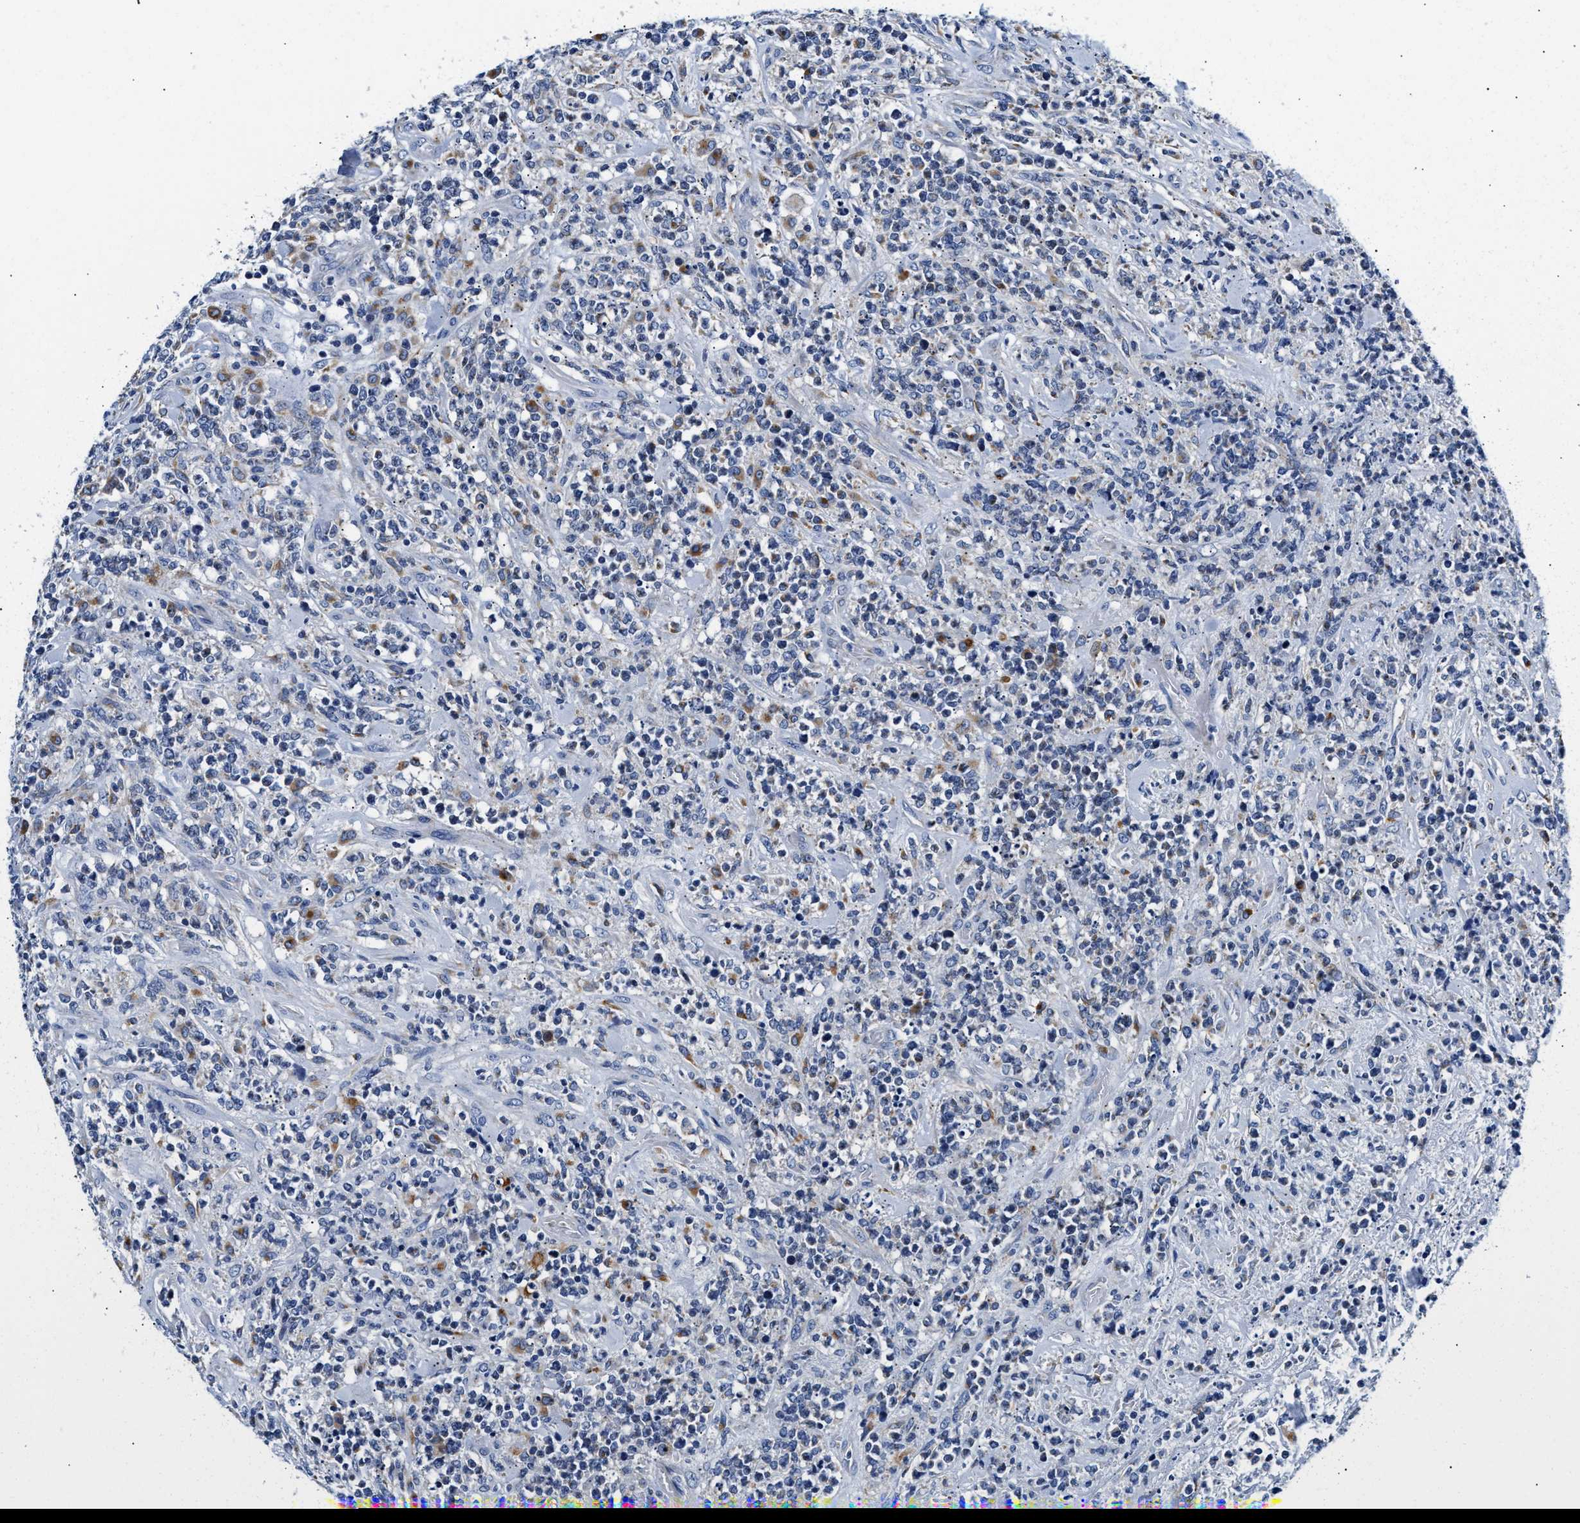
{"staining": {"intensity": "negative", "quantity": "none", "location": "none"}, "tissue": "lymphoma", "cell_type": "Tumor cells", "image_type": "cancer", "snomed": [{"axis": "morphology", "description": "Malignant lymphoma, non-Hodgkin's type, High grade"}, {"axis": "topography", "description": "Soft tissue"}], "caption": "This is an immunohistochemistry image of human lymphoma. There is no staining in tumor cells.", "gene": "ACADVL", "patient": {"sex": "male", "age": 18}}